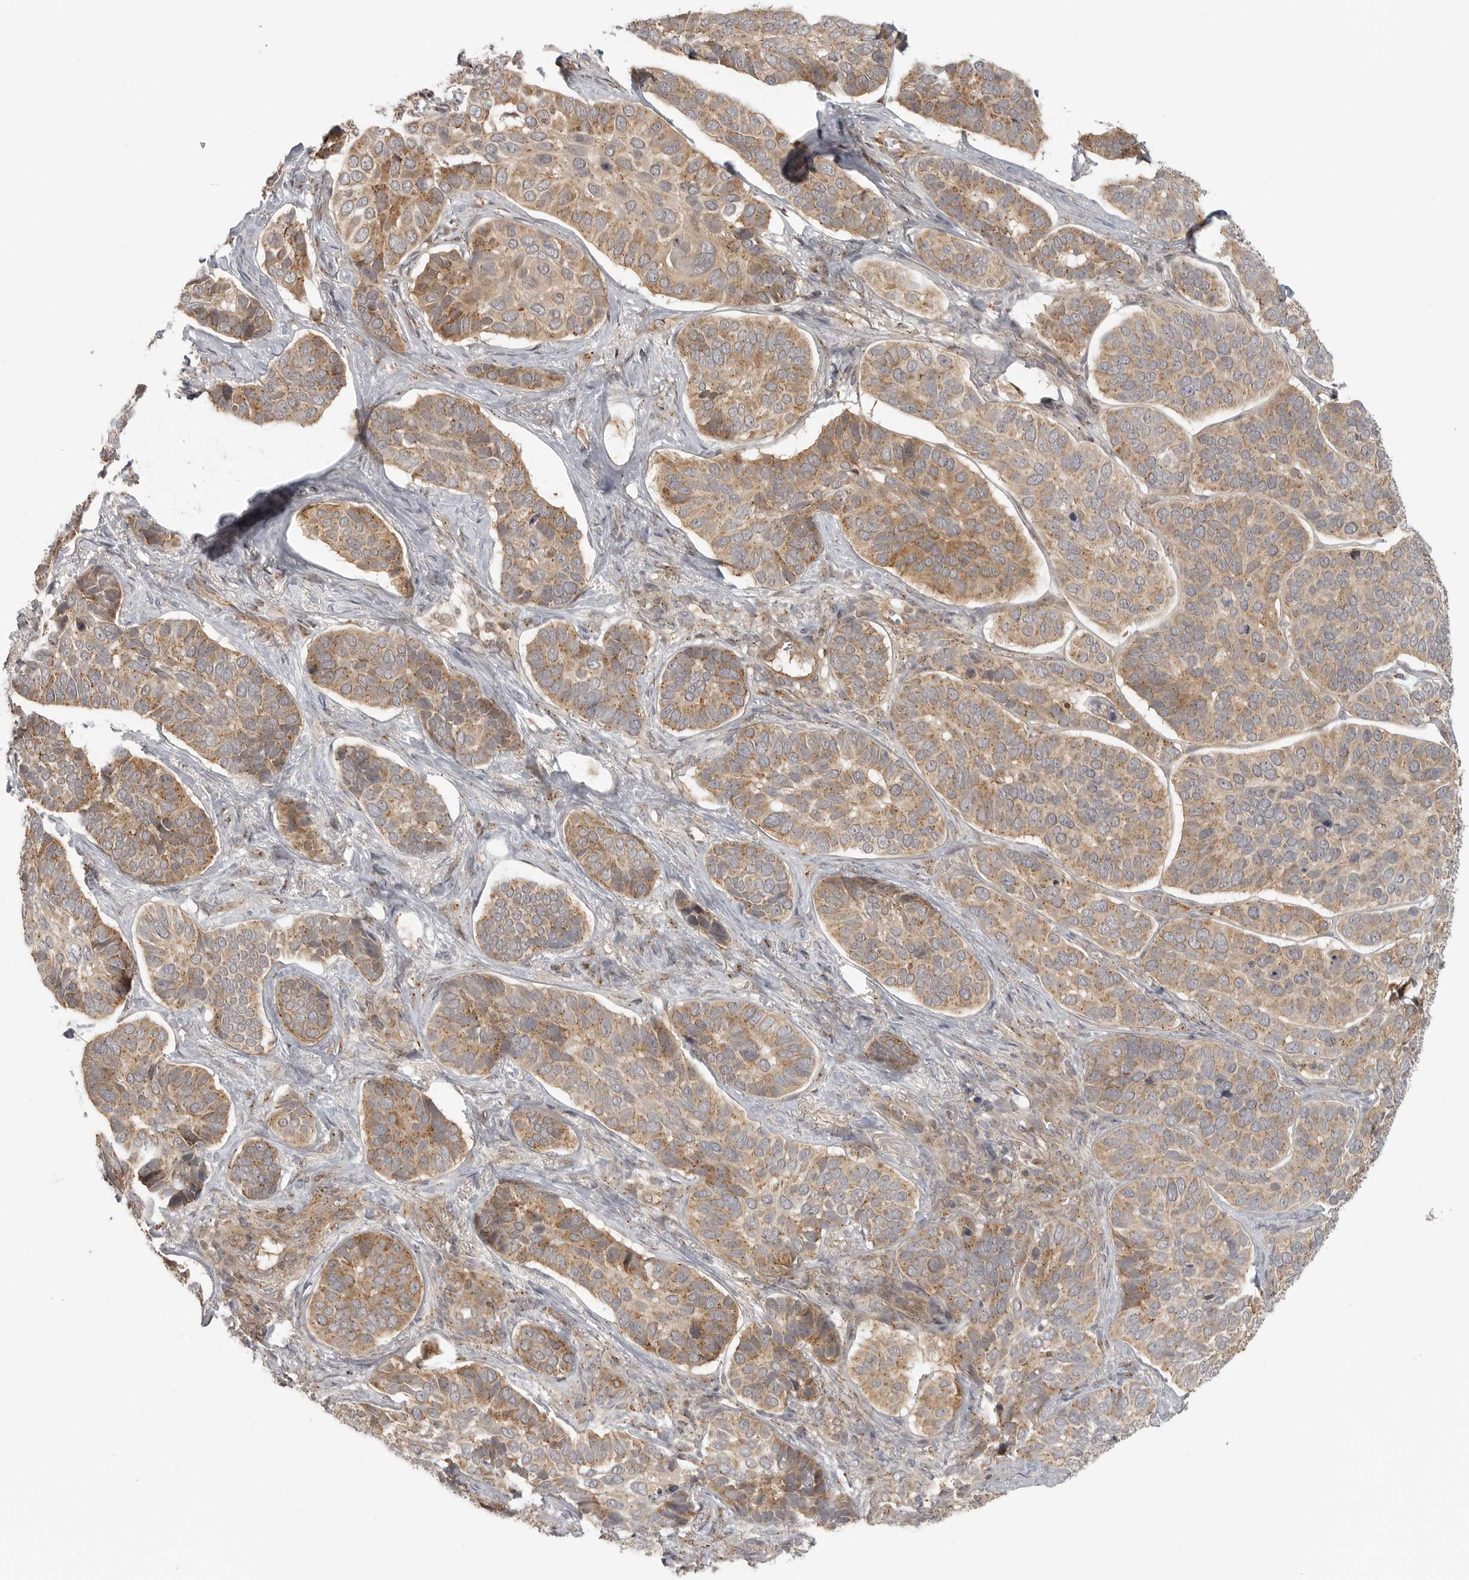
{"staining": {"intensity": "moderate", "quantity": ">75%", "location": "cytoplasmic/membranous"}, "tissue": "skin cancer", "cell_type": "Tumor cells", "image_type": "cancer", "snomed": [{"axis": "morphology", "description": "Basal cell carcinoma"}, {"axis": "topography", "description": "Skin"}], "caption": "Skin basal cell carcinoma tissue demonstrates moderate cytoplasmic/membranous staining in about >75% of tumor cells, visualized by immunohistochemistry.", "gene": "COPA", "patient": {"sex": "male", "age": 62}}